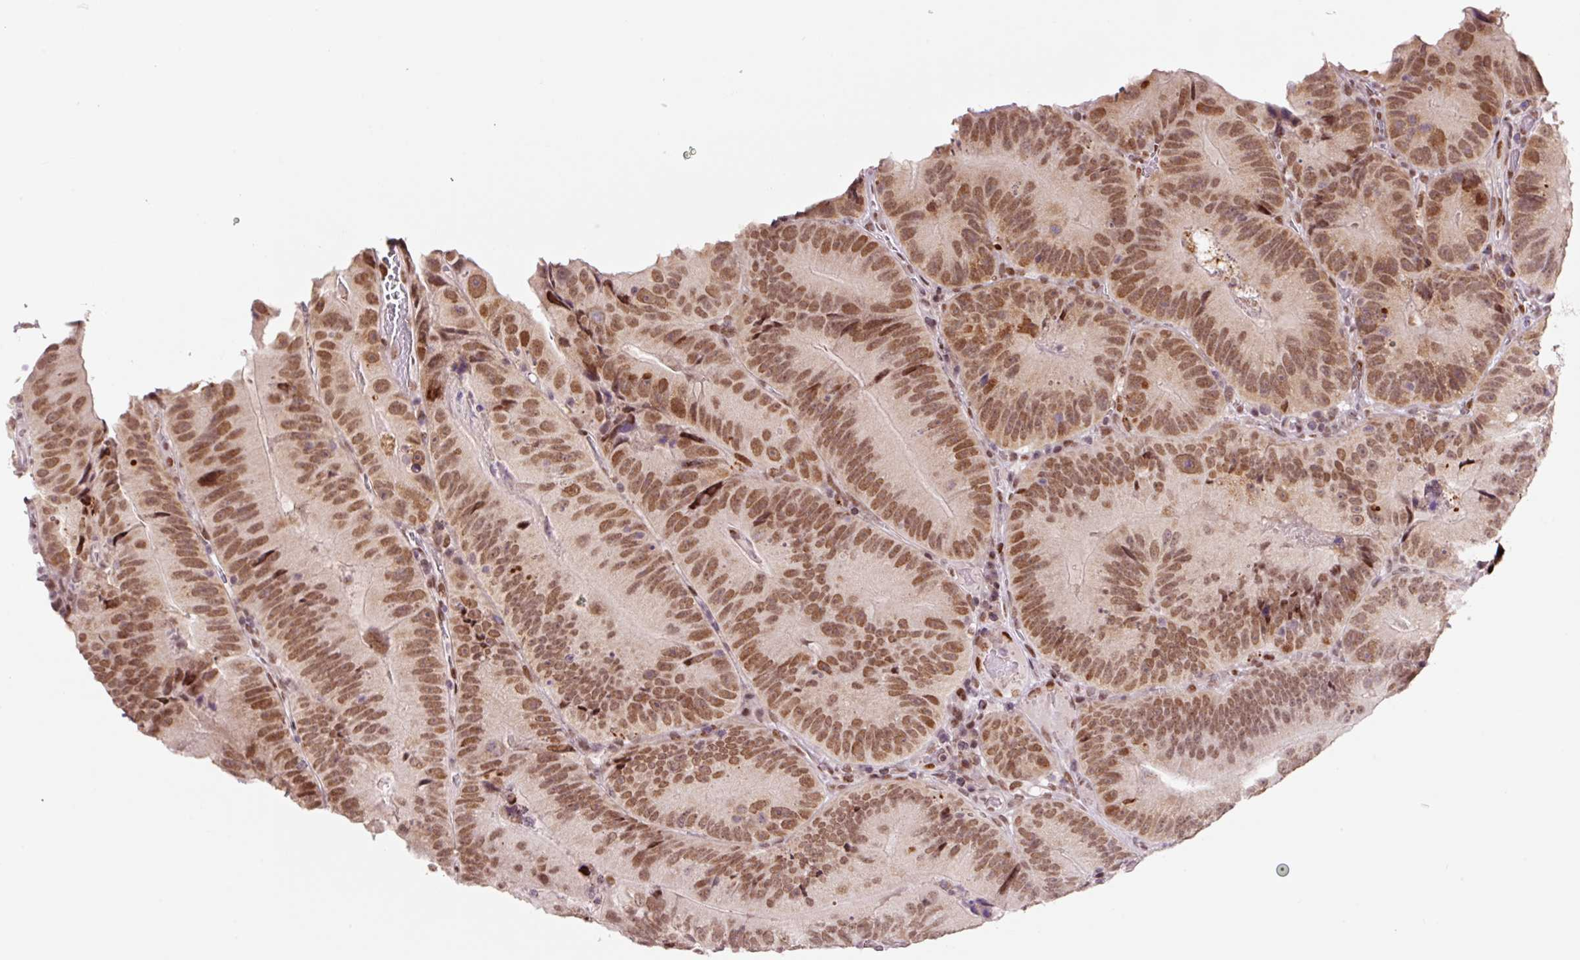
{"staining": {"intensity": "moderate", "quantity": ">75%", "location": "nuclear"}, "tissue": "colorectal cancer", "cell_type": "Tumor cells", "image_type": "cancer", "snomed": [{"axis": "morphology", "description": "Adenocarcinoma, NOS"}, {"axis": "topography", "description": "Colon"}], "caption": "Immunohistochemistry (IHC) photomicrograph of colorectal adenocarcinoma stained for a protein (brown), which demonstrates medium levels of moderate nuclear expression in approximately >75% of tumor cells.", "gene": "CCNL2", "patient": {"sex": "female", "age": 86}}